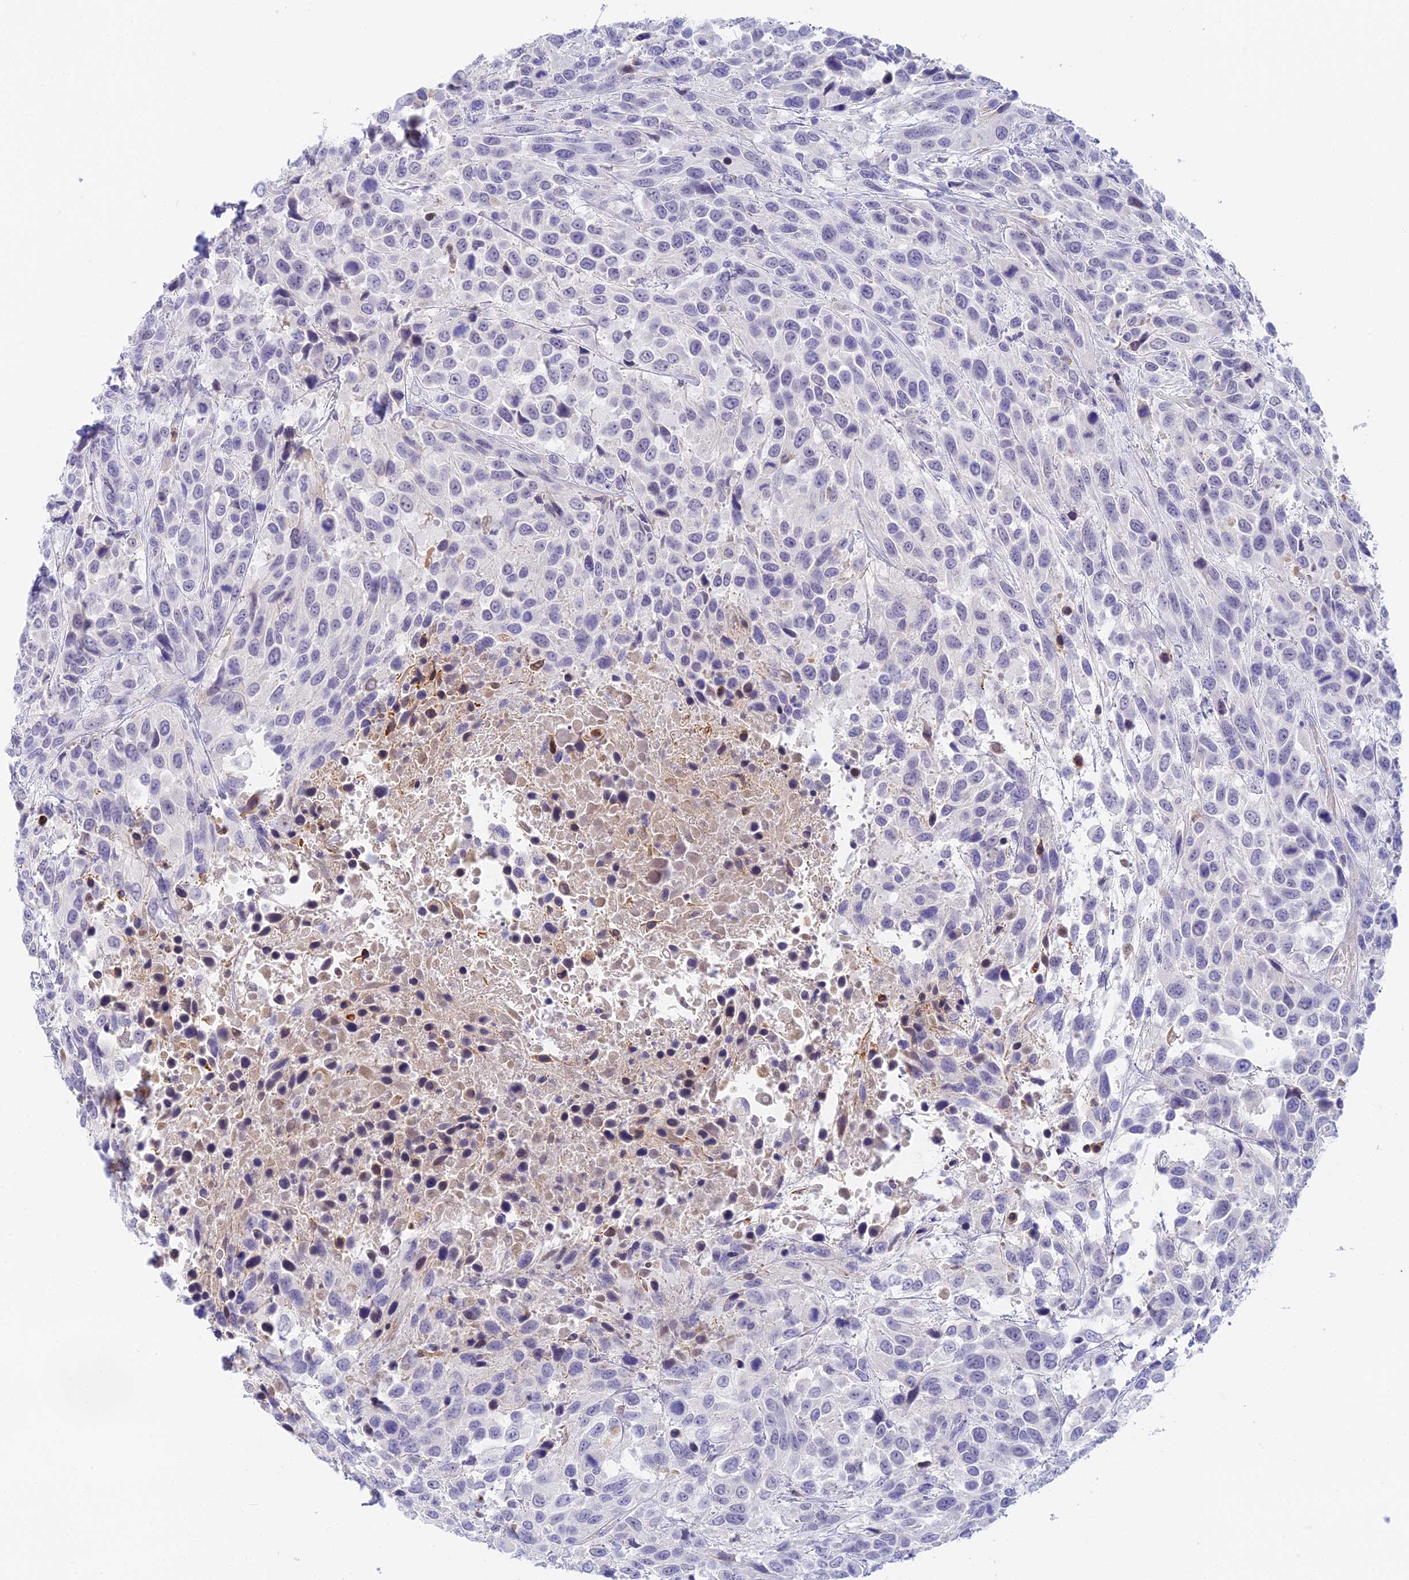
{"staining": {"intensity": "negative", "quantity": "none", "location": "none"}, "tissue": "urothelial cancer", "cell_type": "Tumor cells", "image_type": "cancer", "snomed": [{"axis": "morphology", "description": "Urothelial carcinoma, High grade"}, {"axis": "topography", "description": "Urinary bladder"}], "caption": "A micrograph of urothelial carcinoma (high-grade) stained for a protein reveals no brown staining in tumor cells.", "gene": "INTS13", "patient": {"sex": "female", "age": 70}}